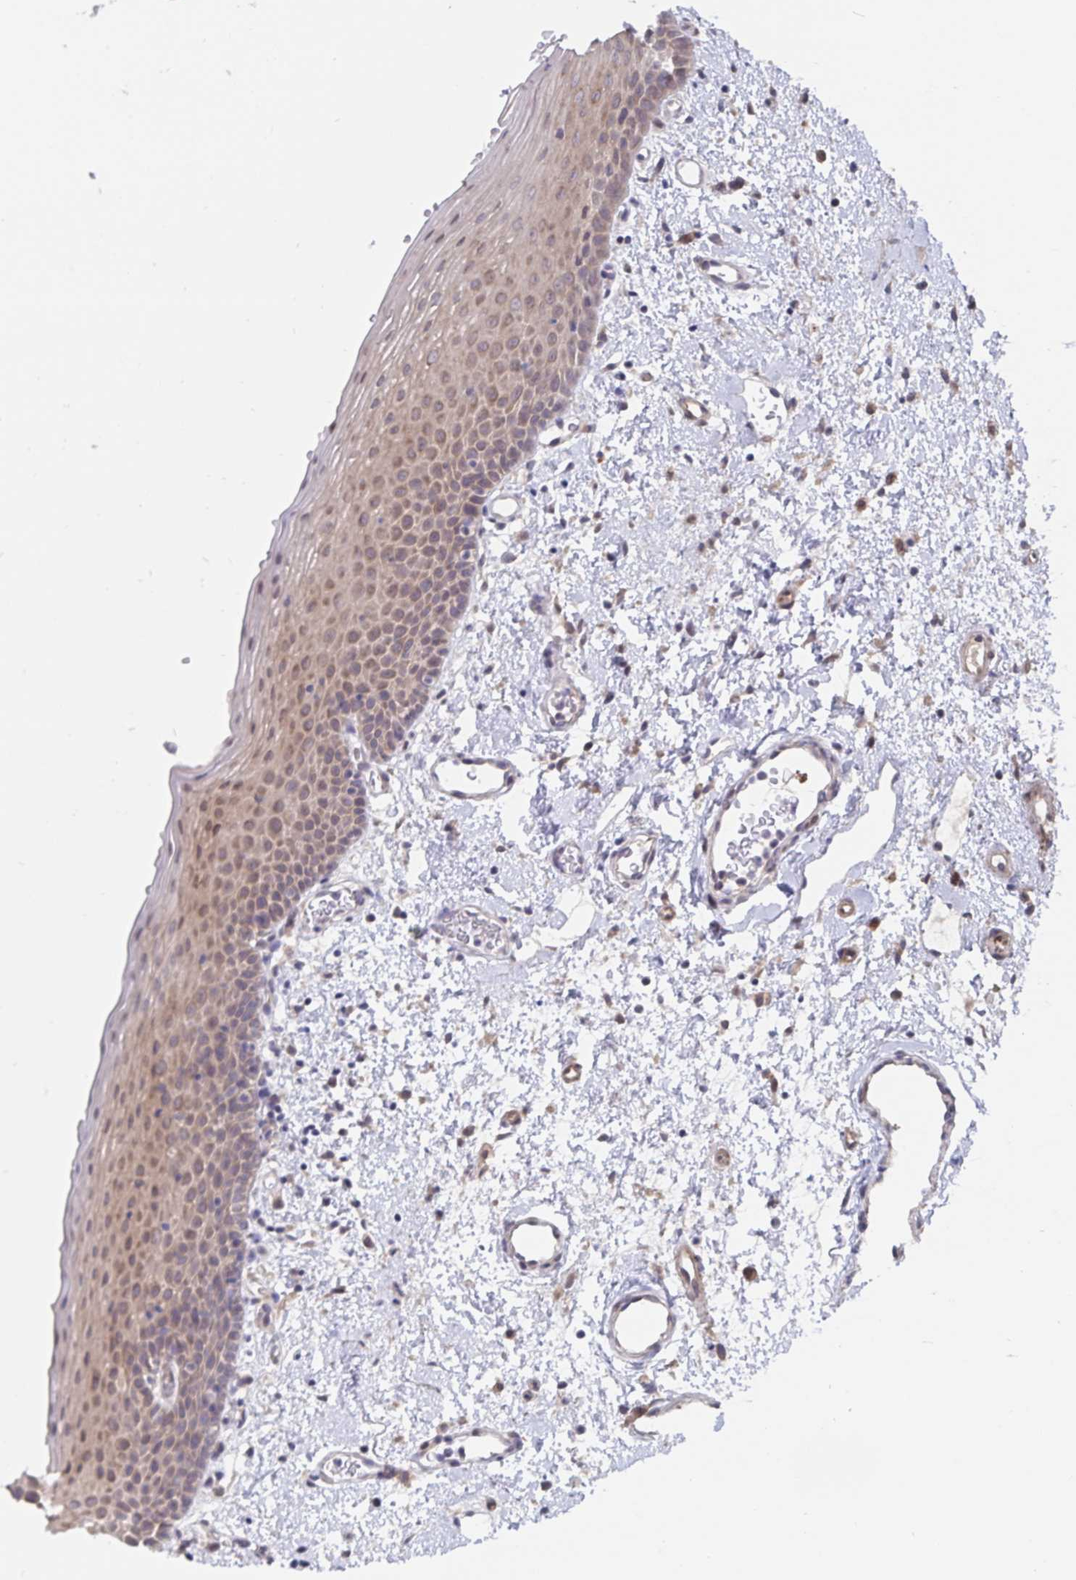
{"staining": {"intensity": "weak", "quantity": "25%-75%", "location": "cytoplasmic/membranous,nuclear"}, "tissue": "oral mucosa", "cell_type": "Squamous epithelial cells", "image_type": "normal", "snomed": [{"axis": "morphology", "description": "Normal tissue, NOS"}, {"axis": "topography", "description": "Oral tissue"}, {"axis": "topography", "description": "Head-Neck"}], "caption": "Weak cytoplasmic/membranous,nuclear positivity for a protein is present in about 25%-75% of squamous epithelial cells of unremarkable oral mucosa using immunohistochemistry (IHC).", "gene": "ATP2A2", "patient": {"sex": "female", "age": 55}}